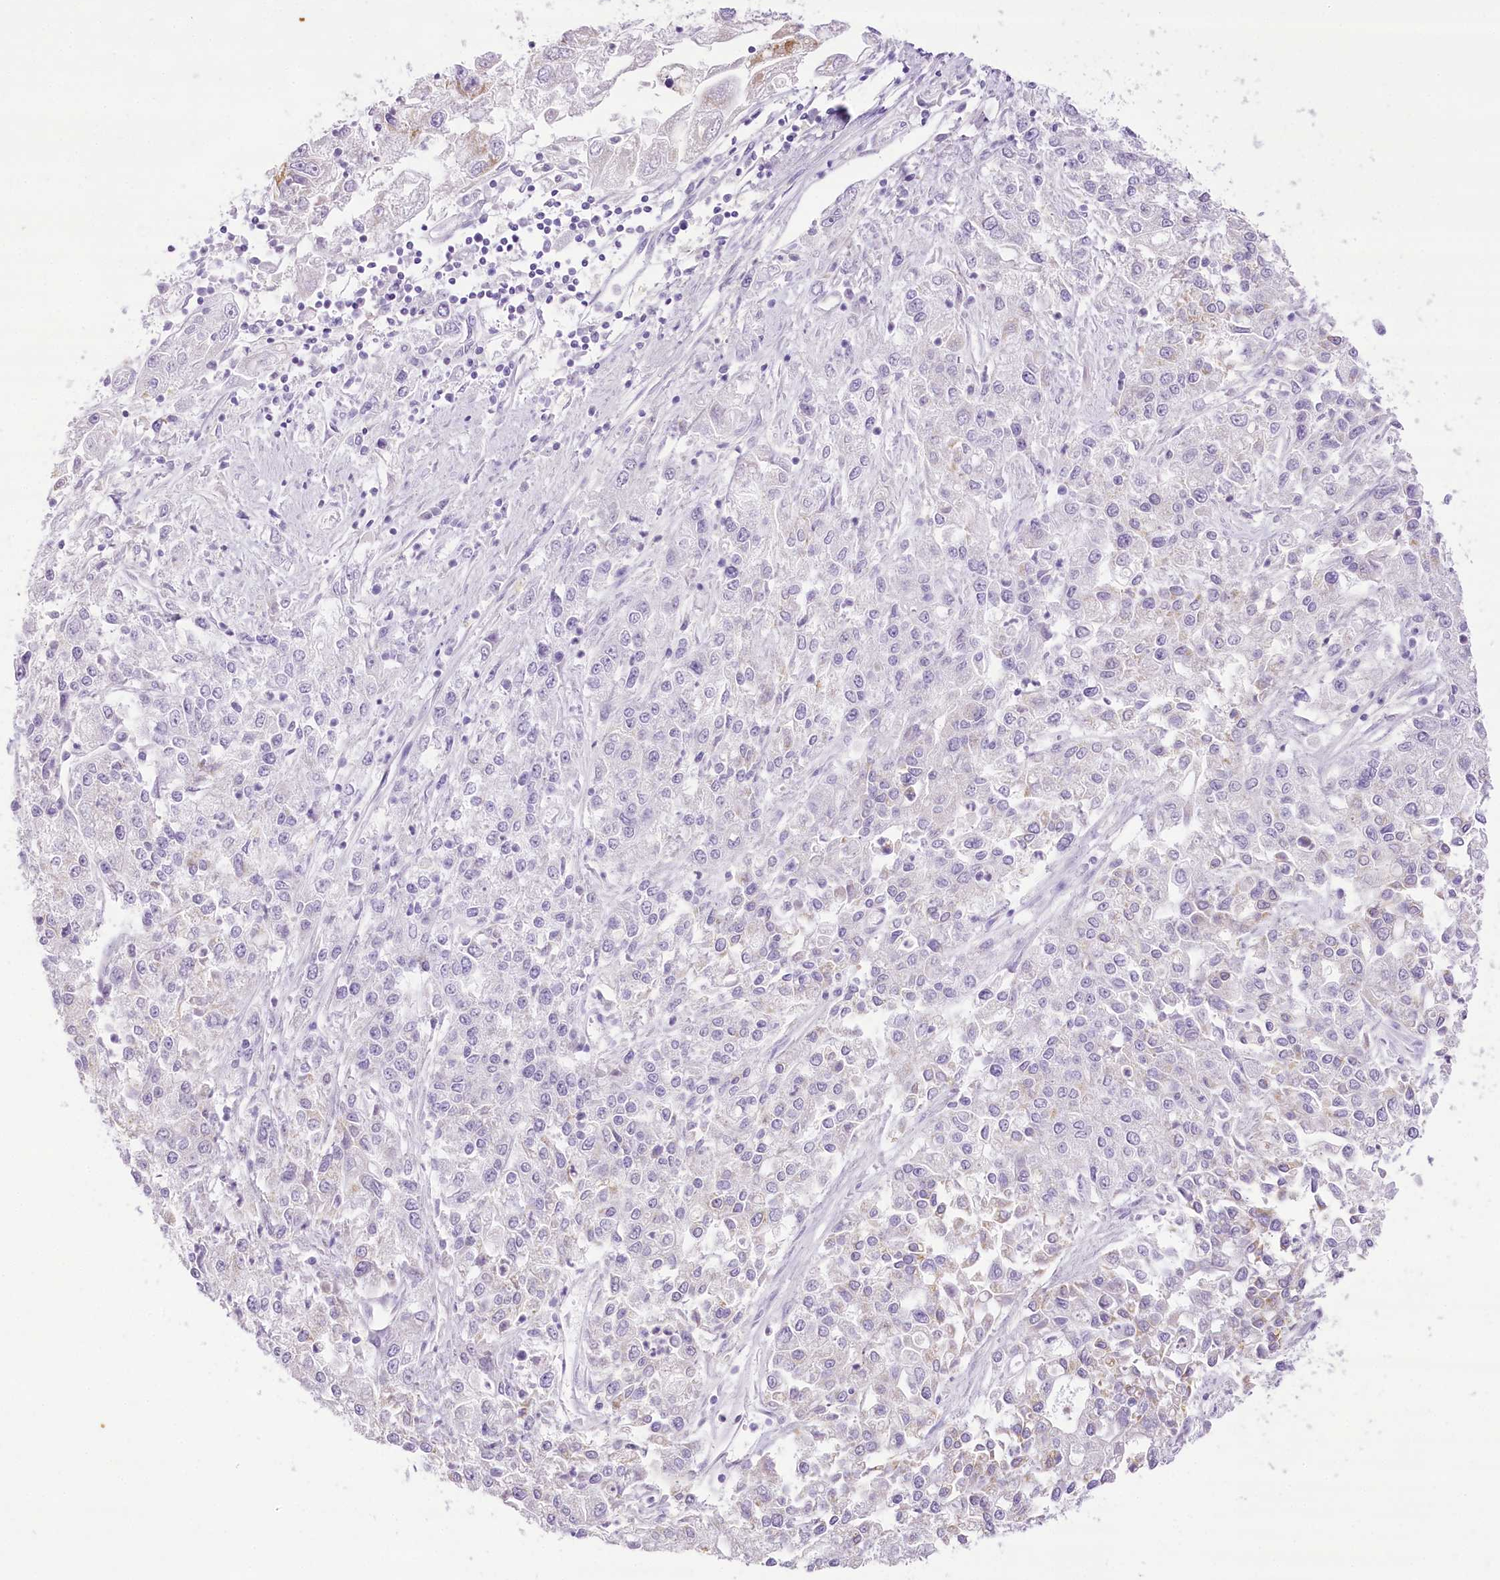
{"staining": {"intensity": "weak", "quantity": "<25%", "location": "cytoplasmic/membranous"}, "tissue": "endometrial cancer", "cell_type": "Tumor cells", "image_type": "cancer", "snomed": [{"axis": "morphology", "description": "Adenocarcinoma, NOS"}, {"axis": "topography", "description": "Endometrium"}], "caption": "Immunohistochemical staining of endometrial adenocarcinoma shows no significant expression in tumor cells.", "gene": "CCDC30", "patient": {"sex": "female", "age": 49}}